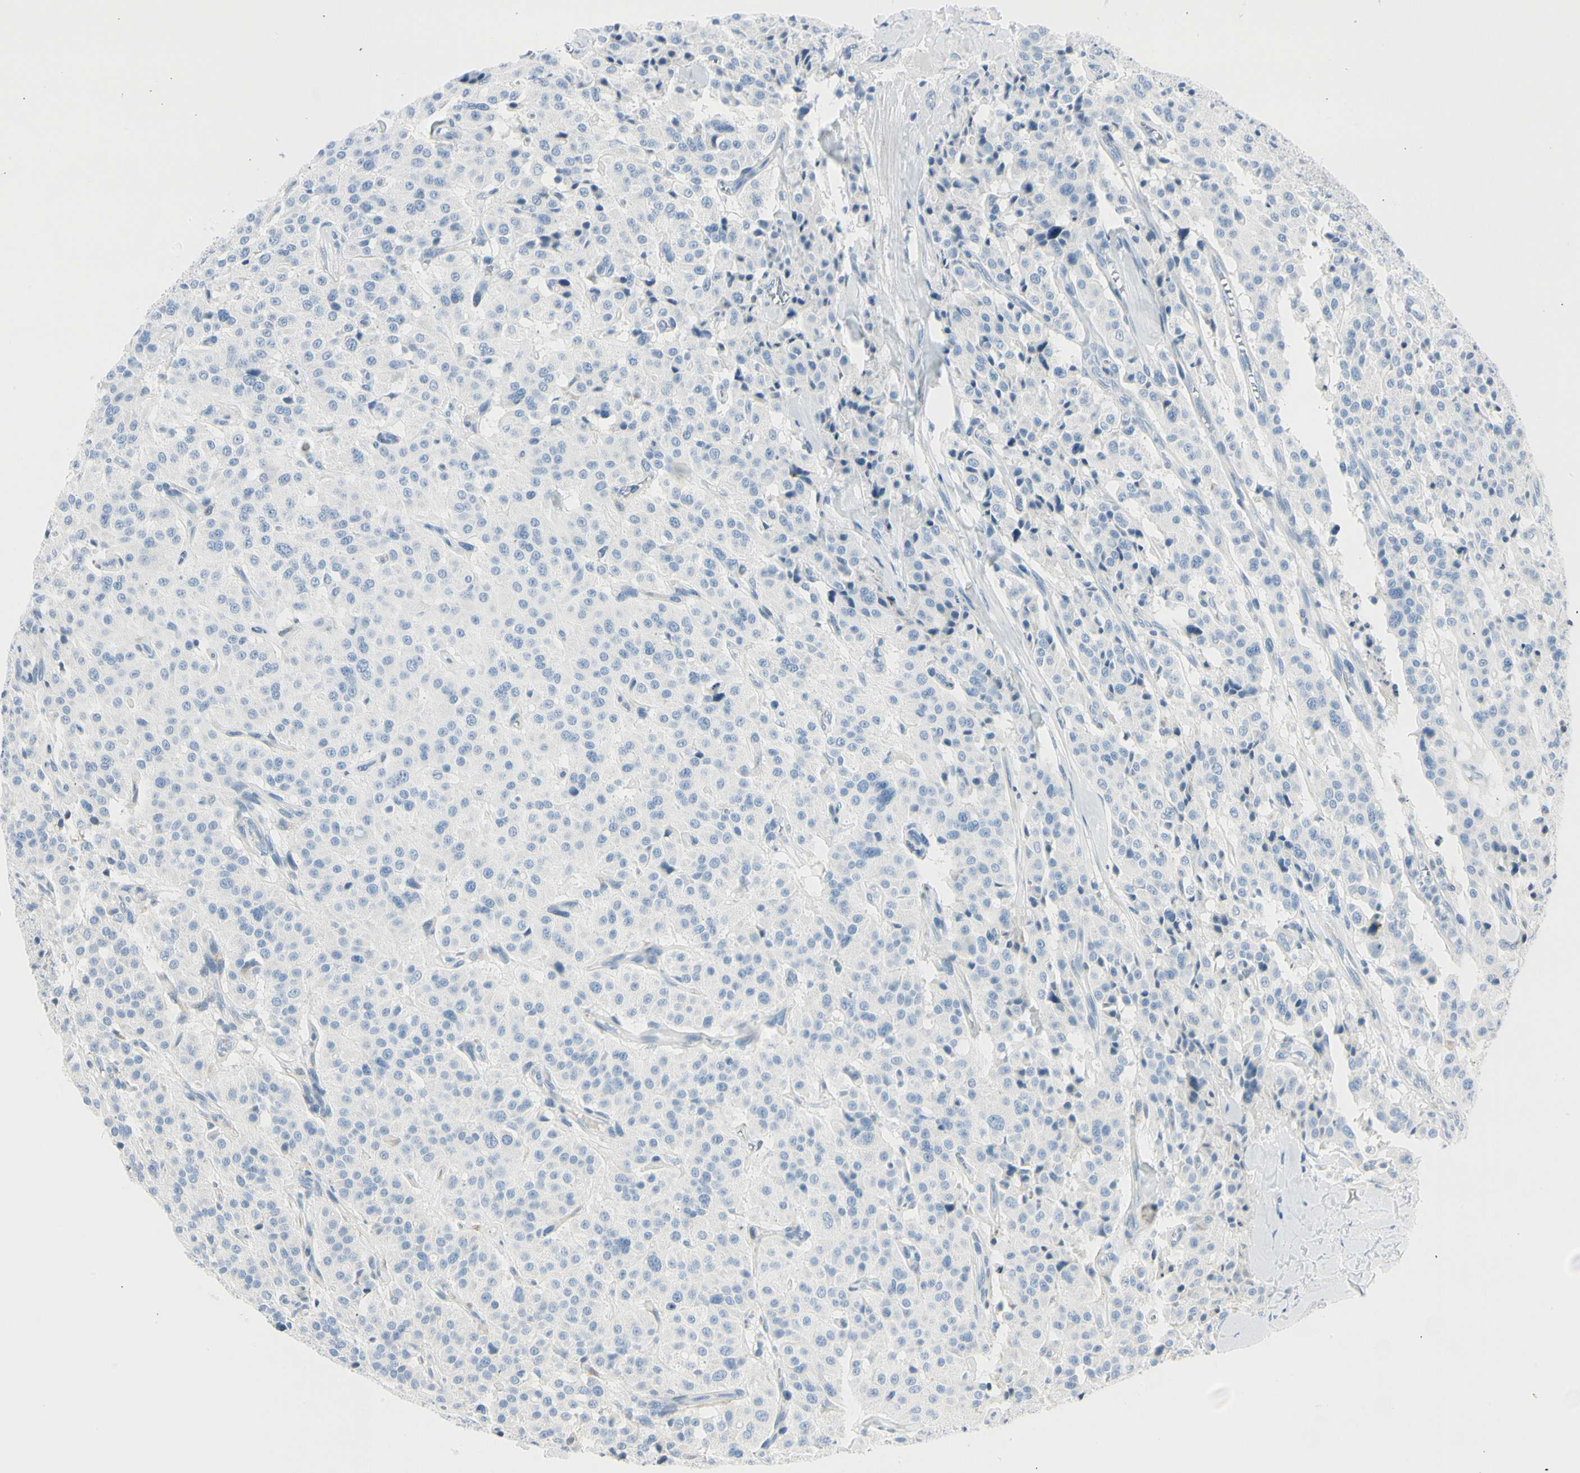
{"staining": {"intensity": "negative", "quantity": "none", "location": "none"}, "tissue": "carcinoid", "cell_type": "Tumor cells", "image_type": "cancer", "snomed": [{"axis": "morphology", "description": "Carcinoid, malignant, NOS"}, {"axis": "topography", "description": "Lung"}], "caption": "IHC of carcinoid reveals no staining in tumor cells.", "gene": "TNFSF11", "patient": {"sex": "male", "age": 30}}